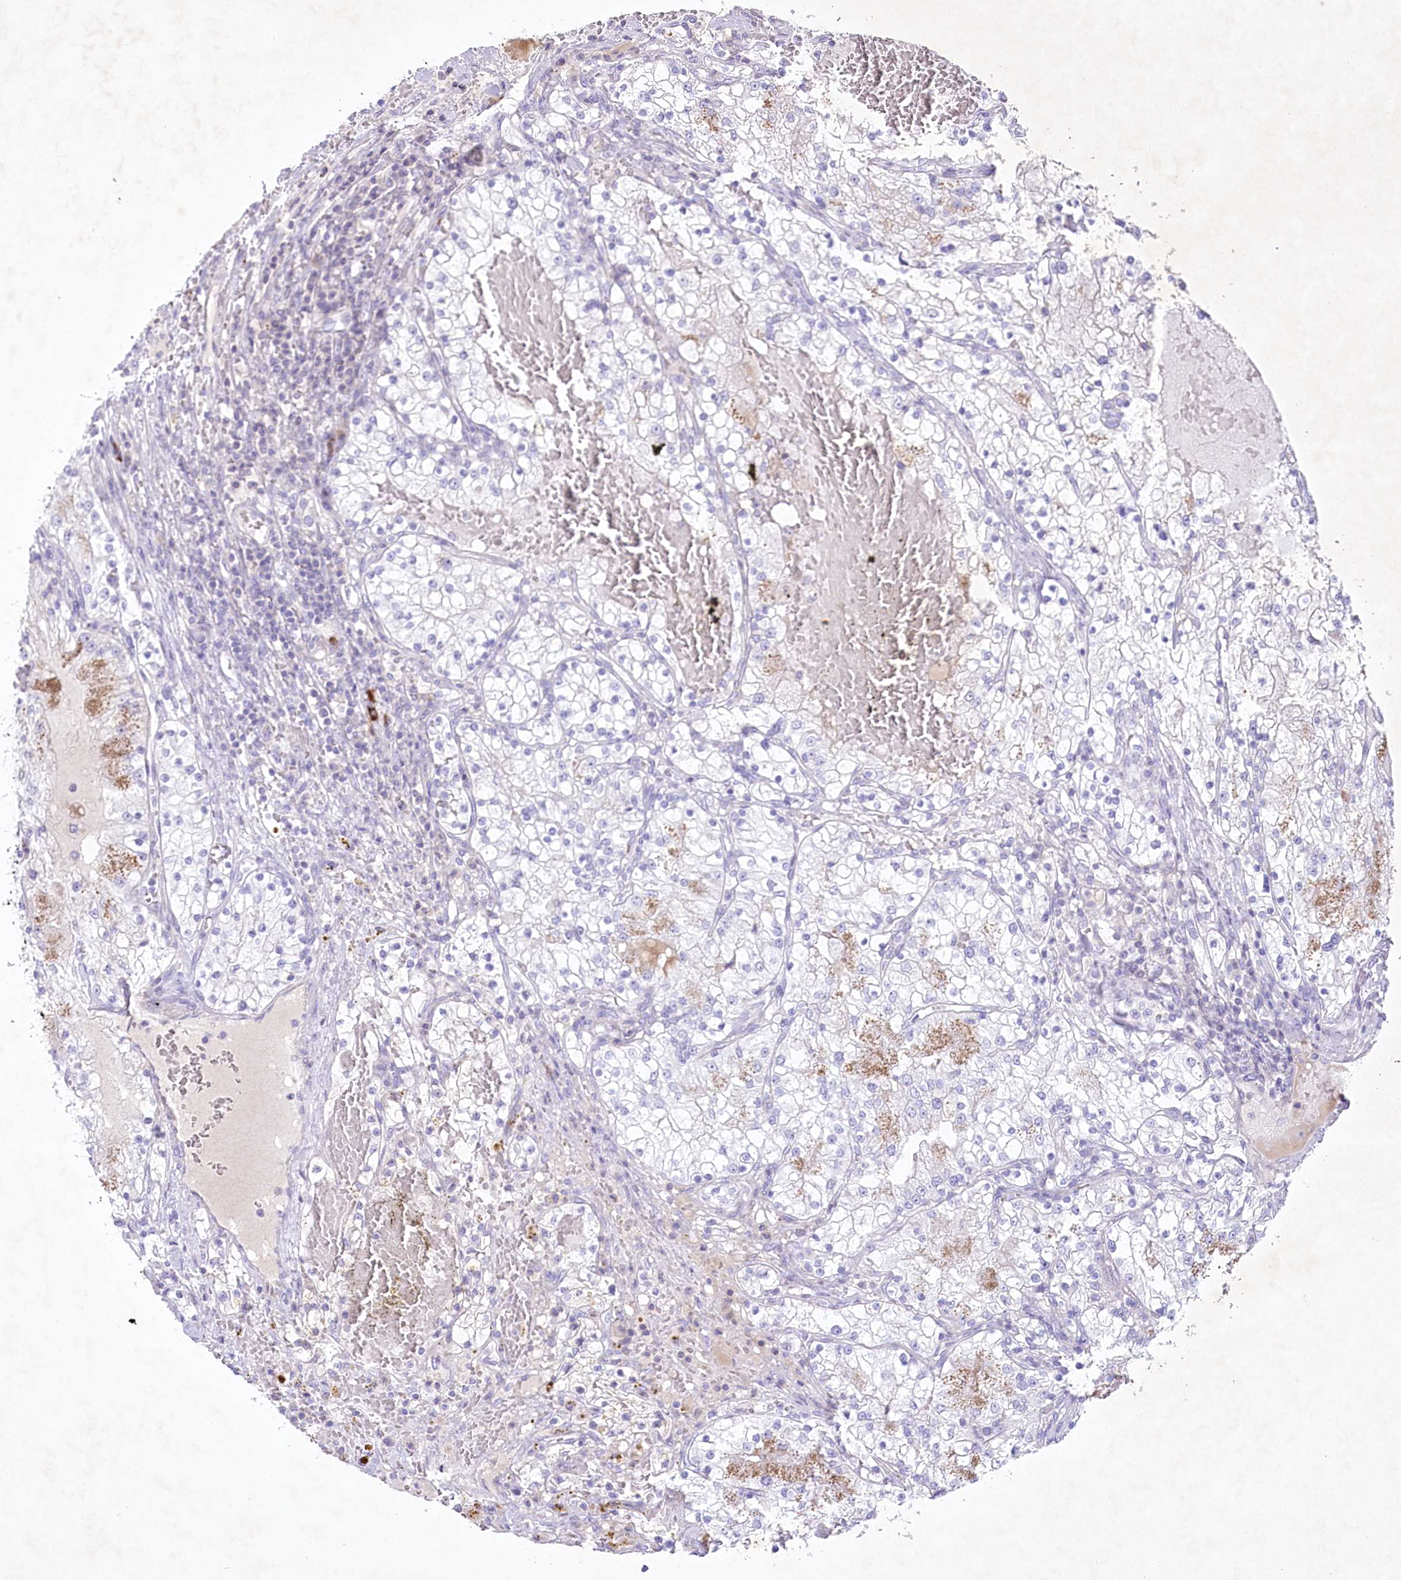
{"staining": {"intensity": "negative", "quantity": "none", "location": "none"}, "tissue": "renal cancer", "cell_type": "Tumor cells", "image_type": "cancer", "snomed": [{"axis": "morphology", "description": "Normal tissue, NOS"}, {"axis": "morphology", "description": "Adenocarcinoma, NOS"}, {"axis": "topography", "description": "Kidney"}], "caption": "Protein analysis of renal cancer (adenocarcinoma) displays no significant expression in tumor cells.", "gene": "MYOZ1", "patient": {"sex": "male", "age": 68}}